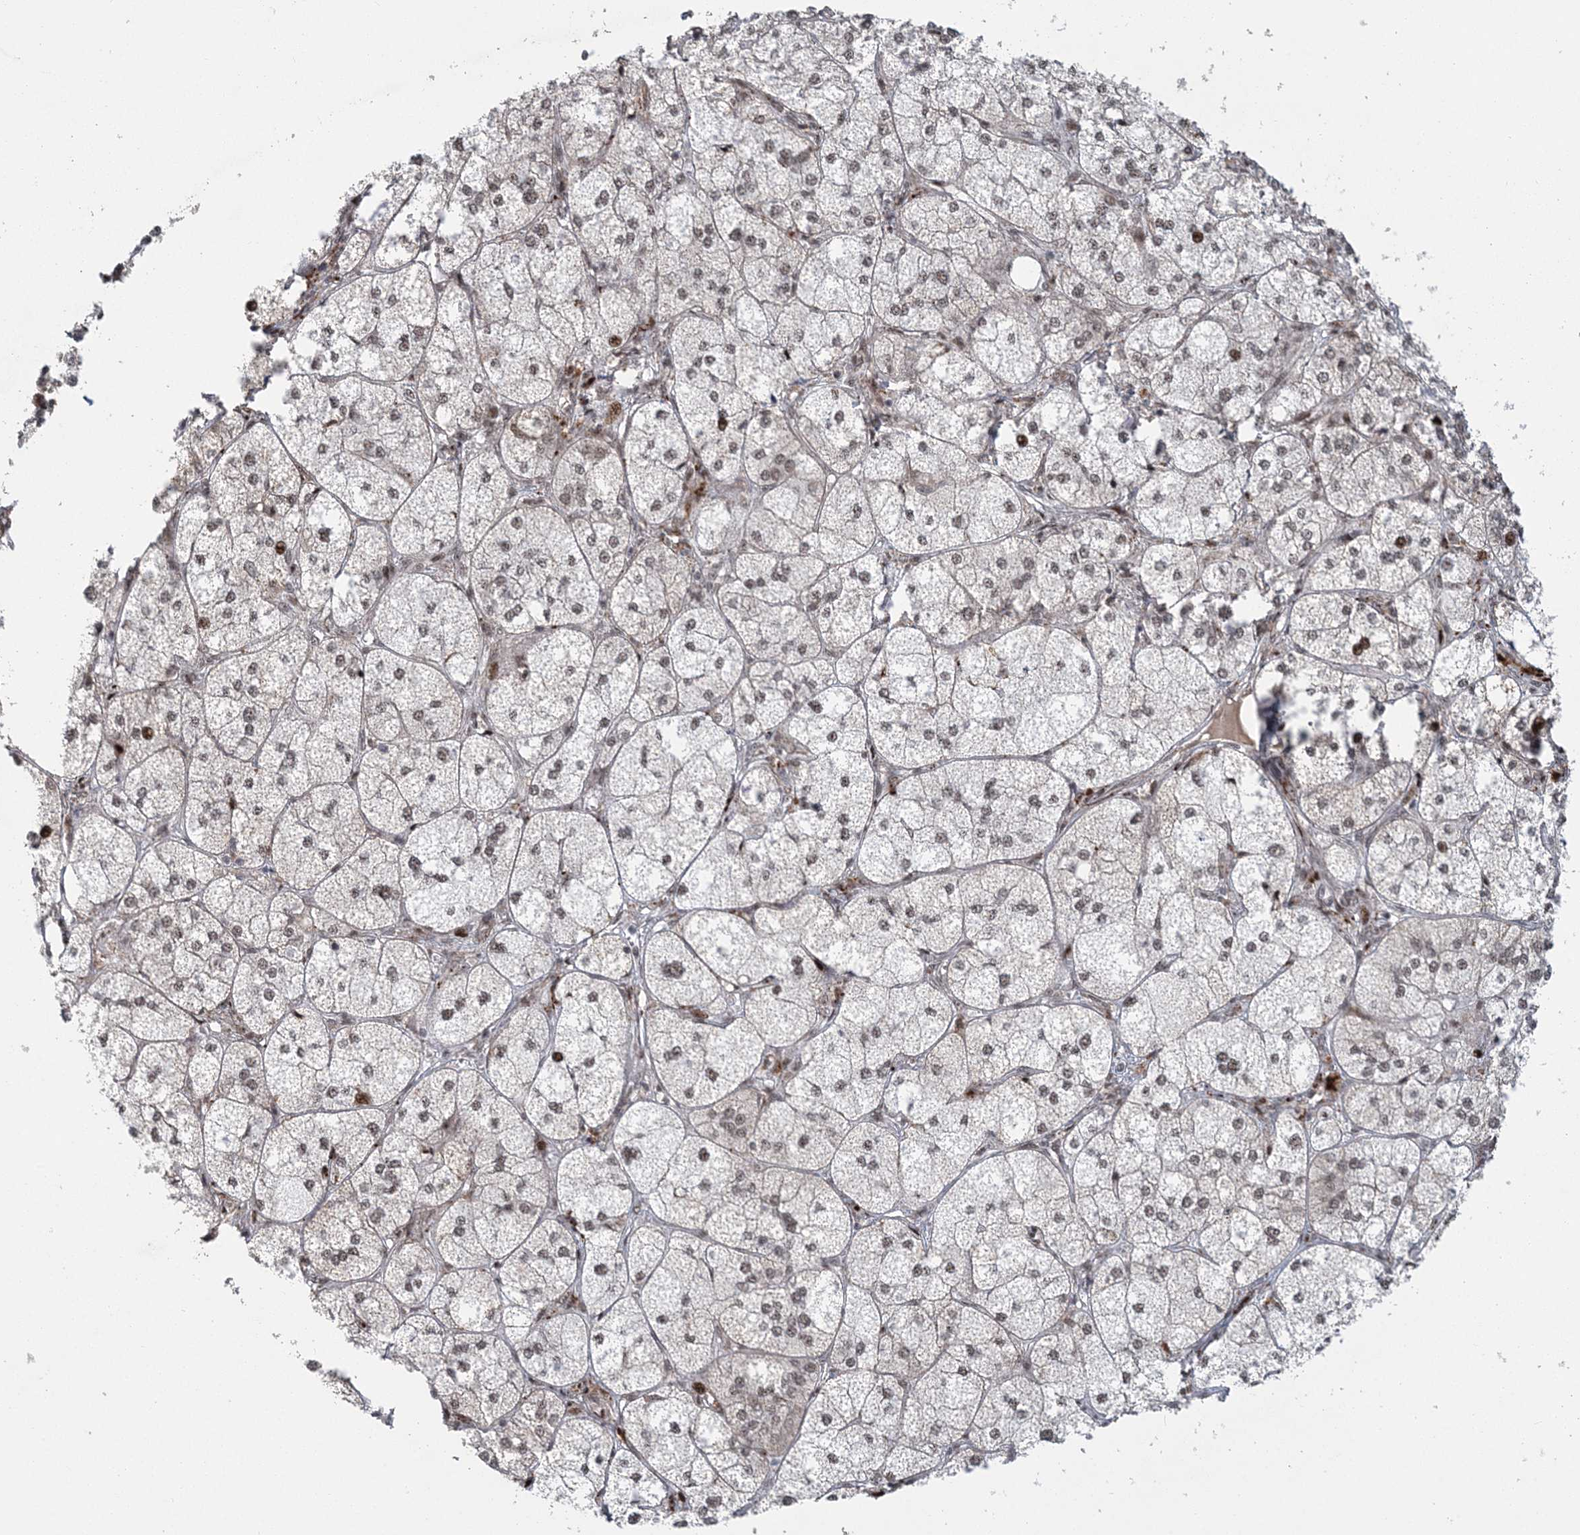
{"staining": {"intensity": "strong", "quantity": ">75%", "location": "nuclear"}, "tissue": "adrenal gland", "cell_type": "Glandular cells", "image_type": "normal", "snomed": [{"axis": "morphology", "description": "Normal tissue, NOS"}, {"axis": "topography", "description": "Adrenal gland"}], "caption": "Immunohistochemistry (DAB) staining of normal adrenal gland reveals strong nuclear protein positivity in about >75% of glandular cells.", "gene": "CWC22", "patient": {"sex": "female", "age": 61}}